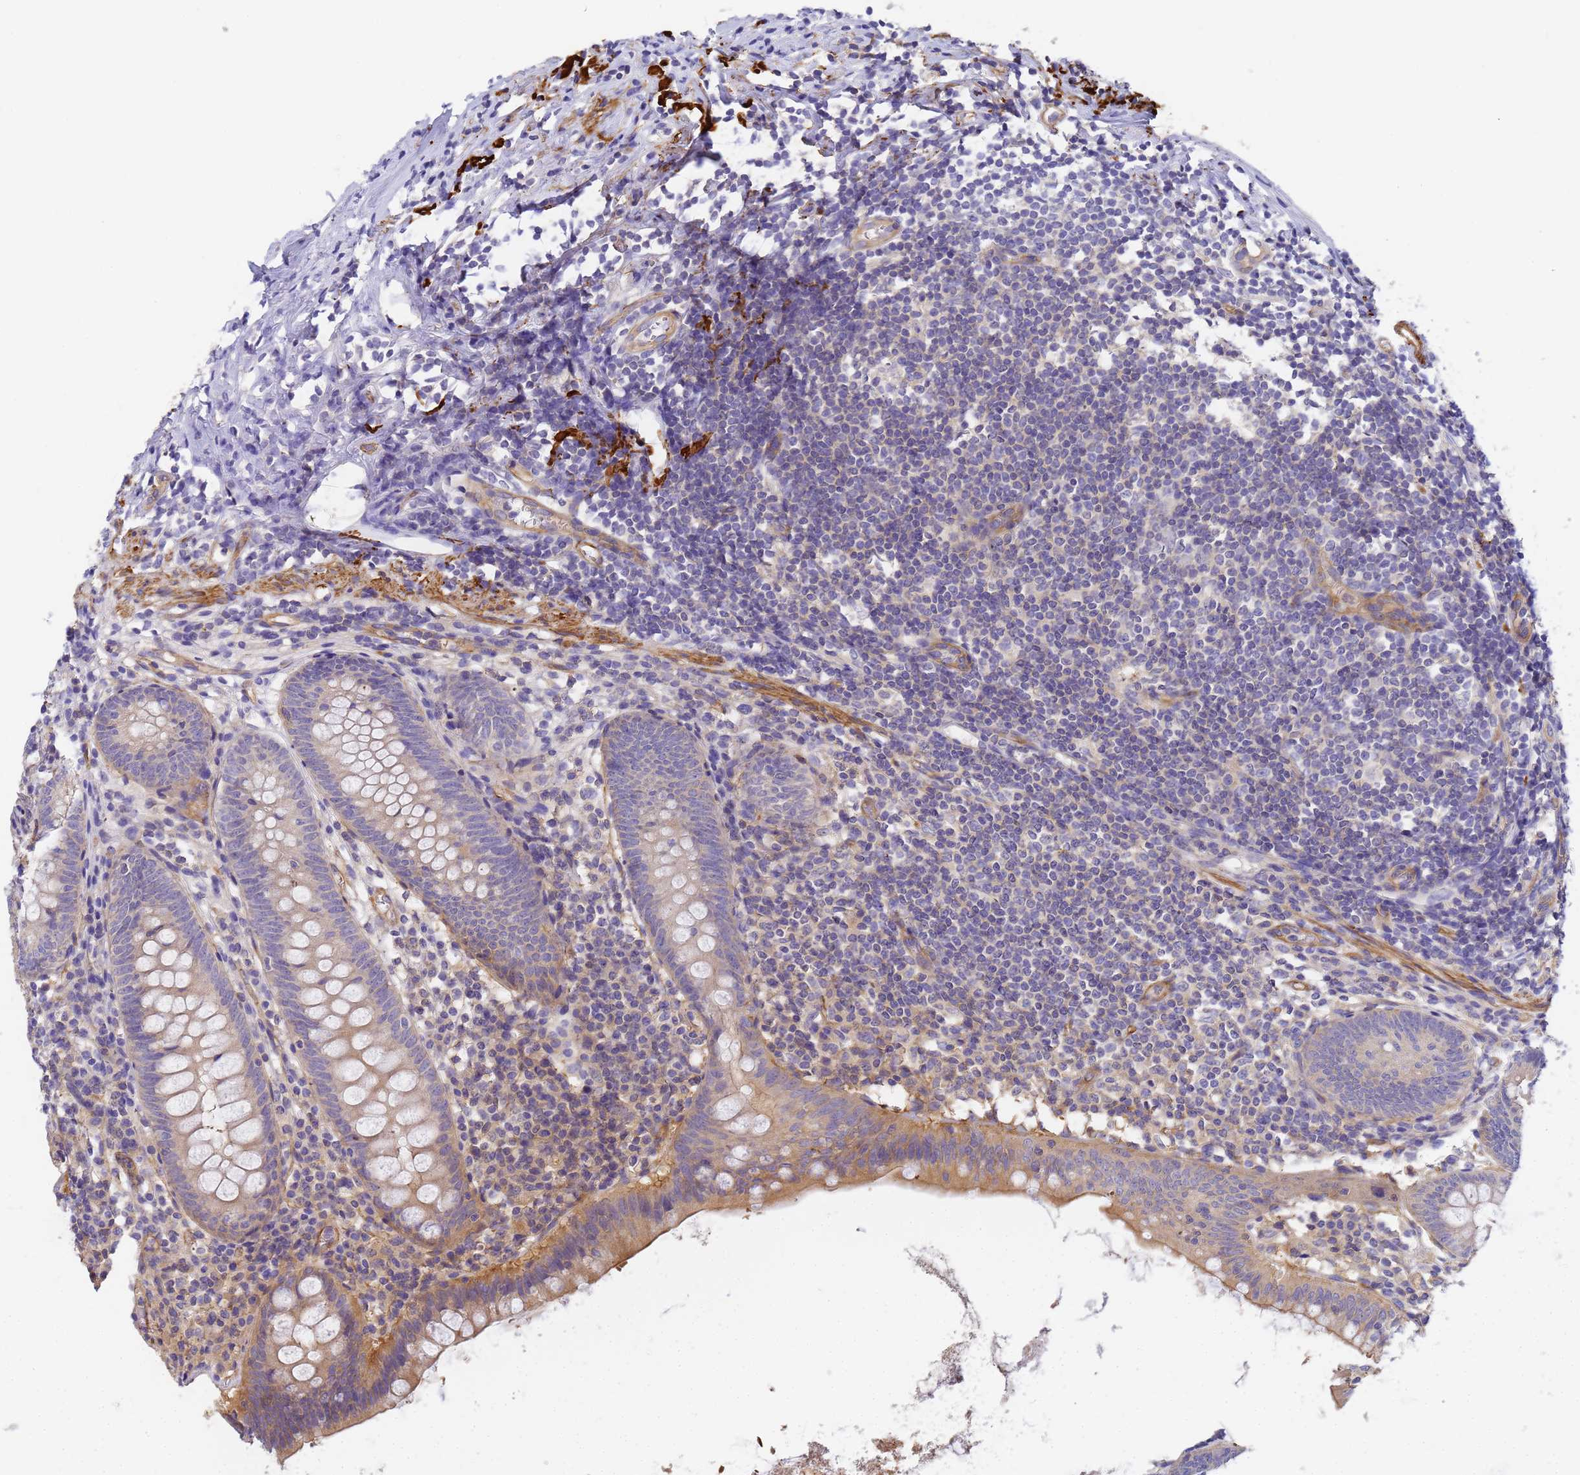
{"staining": {"intensity": "moderate", "quantity": "<25%", "location": "cytoplasmic/membranous"}, "tissue": "appendix", "cell_type": "Glandular cells", "image_type": "normal", "snomed": [{"axis": "morphology", "description": "Normal tissue, NOS"}, {"axis": "topography", "description": "Appendix"}], "caption": "The immunohistochemical stain highlights moderate cytoplasmic/membranous staining in glandular cells of normal appendix. Immunohistochemistry (ihc) stains the protein in brown and the nuclei are stained blue.", "gene": "MYL10", "patient": {"sex": "female", "age": 51}}